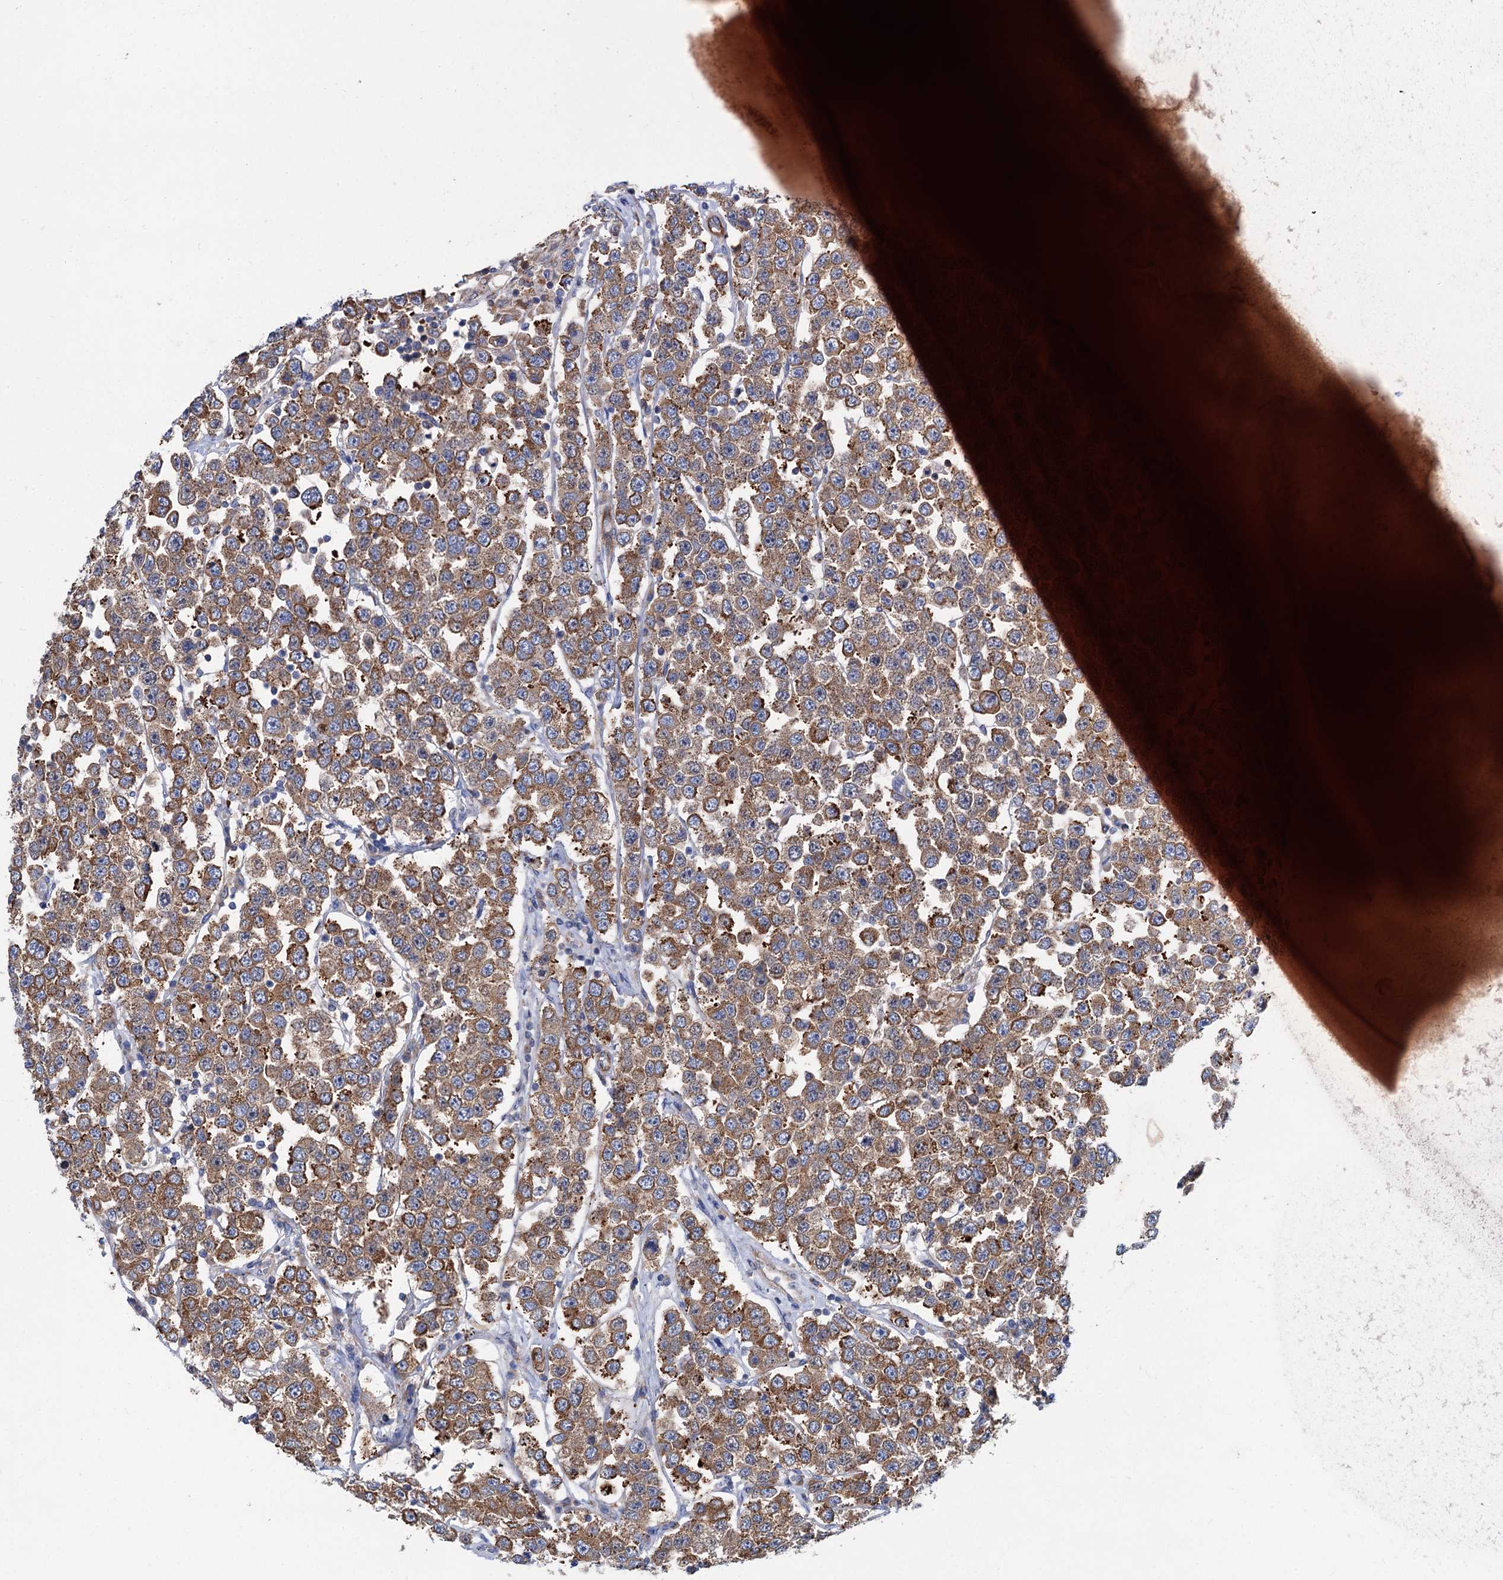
{"staining": {"intensity": "moderate", "quantity": "25%-75%", "location": "cytoplasmic/membranous"}, "tissue": "testis cancer", "cell_type": "Tumor cells", "image_type": "cancer", "snomed": [{"axis": "morphology", "description": "Seminoma, NOS"}, {"axis": "topography", "description": "Testis"}], "caption": "Immunohistochemical staining of seminoma (testis) shows medium levels of moderate cytoplasmic/membranous protein staining in about 25%-75% of tumor cells.", "gene": "TRIM55", "patient": {"sex": "male", "age": 28}}